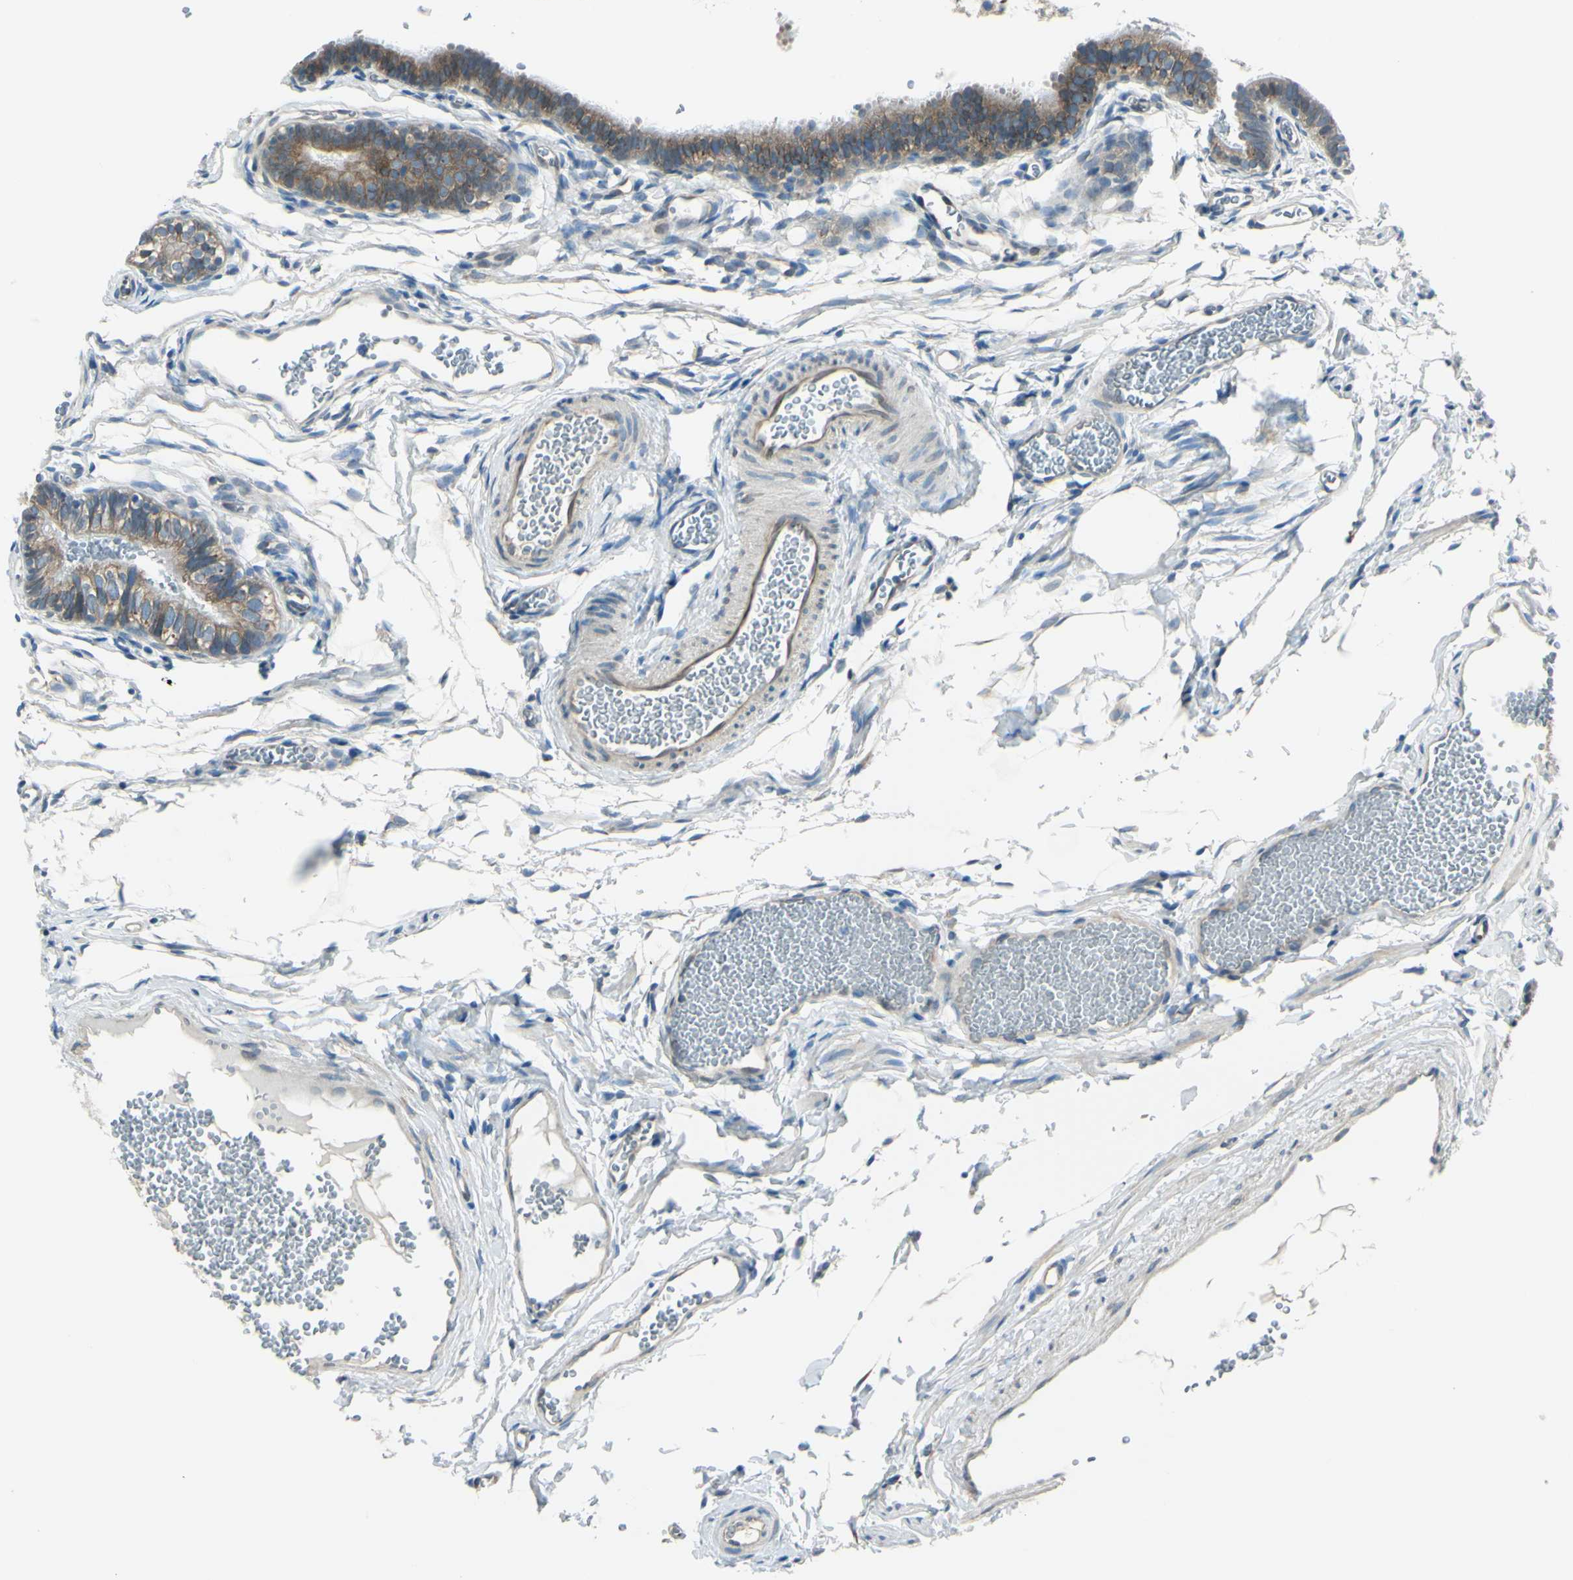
{"staining": {"intensity": "moderate", "quantity": ">75%", "location": "cytoplasmic/membranous"}, "tissue": "fallopian tube", "cell_type": "Glandular cells", "image_type": "normal", "snomed": [{"axis": "morphology", "description": "Normal tissue, NOS"}, {"axis": "topography", "description": "Fallopian tube"}, {"axis": "topography", "description": "Placenta"}], "caption": "This is a photomicrograph of IHC staining of unremarkable fallopian tube, which shows moderate staining in the cytoplasmic/membranous of glandular cells.", "gene": "SELENOS", "patient": {"sex": "female", "age": 34}}